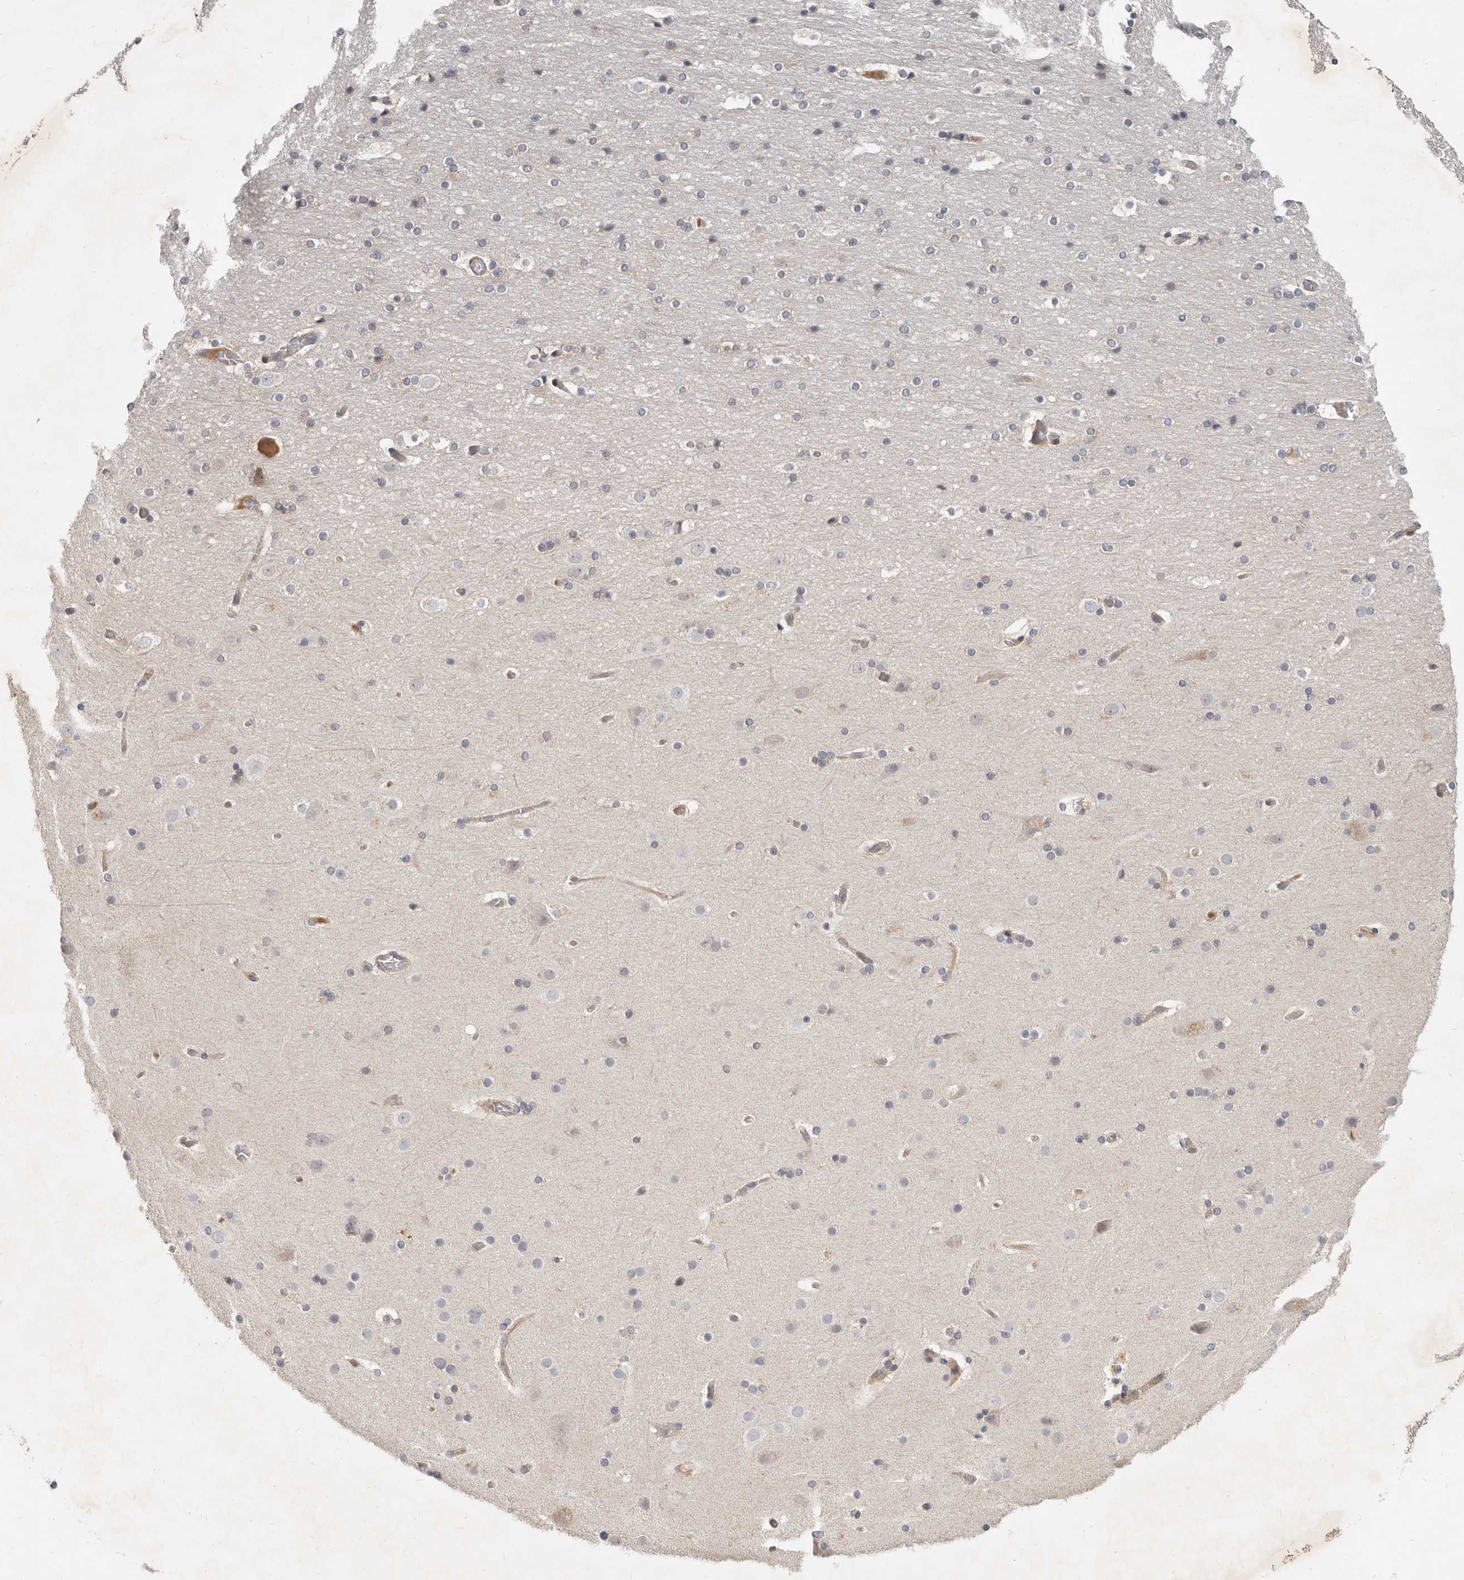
{"staining": {"intensity": "weak", "quantity": ">75%", "location": "cytoplasmic/membranous"}, "tissue": "cerebral cortex", "cell_type": "Endothelial cells", "image_type": "normal", "snomed": [{"axis": "morphology", "description": "Normal tissue, NOS"}, {"axis": "topography", "description": "Cerebral cortex"}], "caption": "This photomicrograph displays immunohistochemistry (IHC) staining of benign human cerebral cortex, with low weak cytoplasmic/membranous positivity in approximately >75% of endothelial cells.", "gene": "MICALL2", "patient": {"sex": "male", "age": 57}}